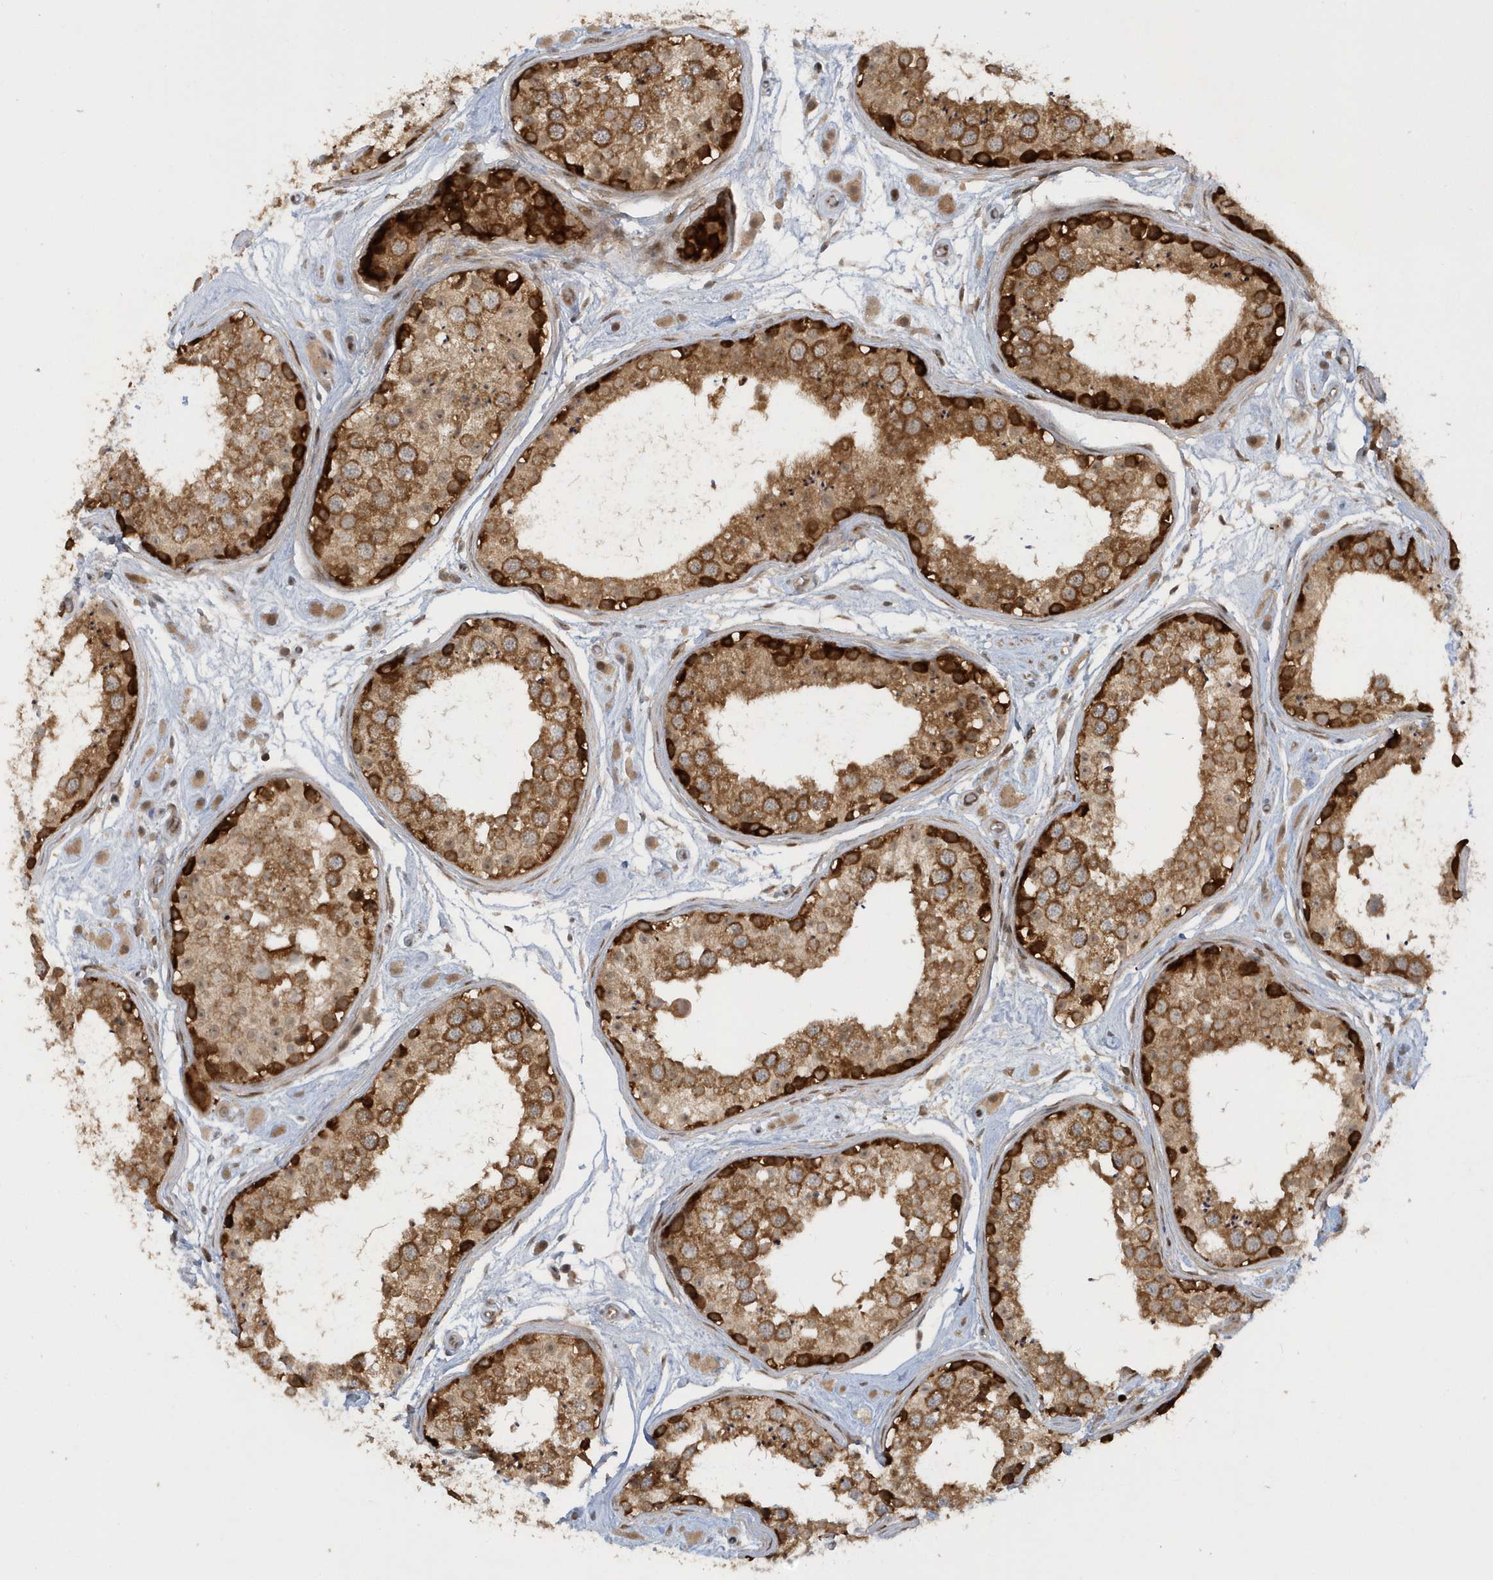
{"staining": {"intensity": "strong", "quantity": ">75%", "location": "cytoplasmic/membranous"}, "tissue": "testis", "cell_type": "Cells in seminiferous ducts", "image_type": "normal", "snomed": [{"axis": "morphology", "description": "Normal tissue, NOS"}, {"axis": "topography", "description": "Testis"}], "caption": "Immunohistochemical staining of unremarkable testis demonstrates high levels of strong cytoplasmic/membranous expression in approximately >75% of cells in seminiferous ducts. Immunohistochemistry (ihc) stains the protein in brown and the nuclei are stained blue.", "gene": "ATG4A", "patient": {"sex": "male", "age": 25}}